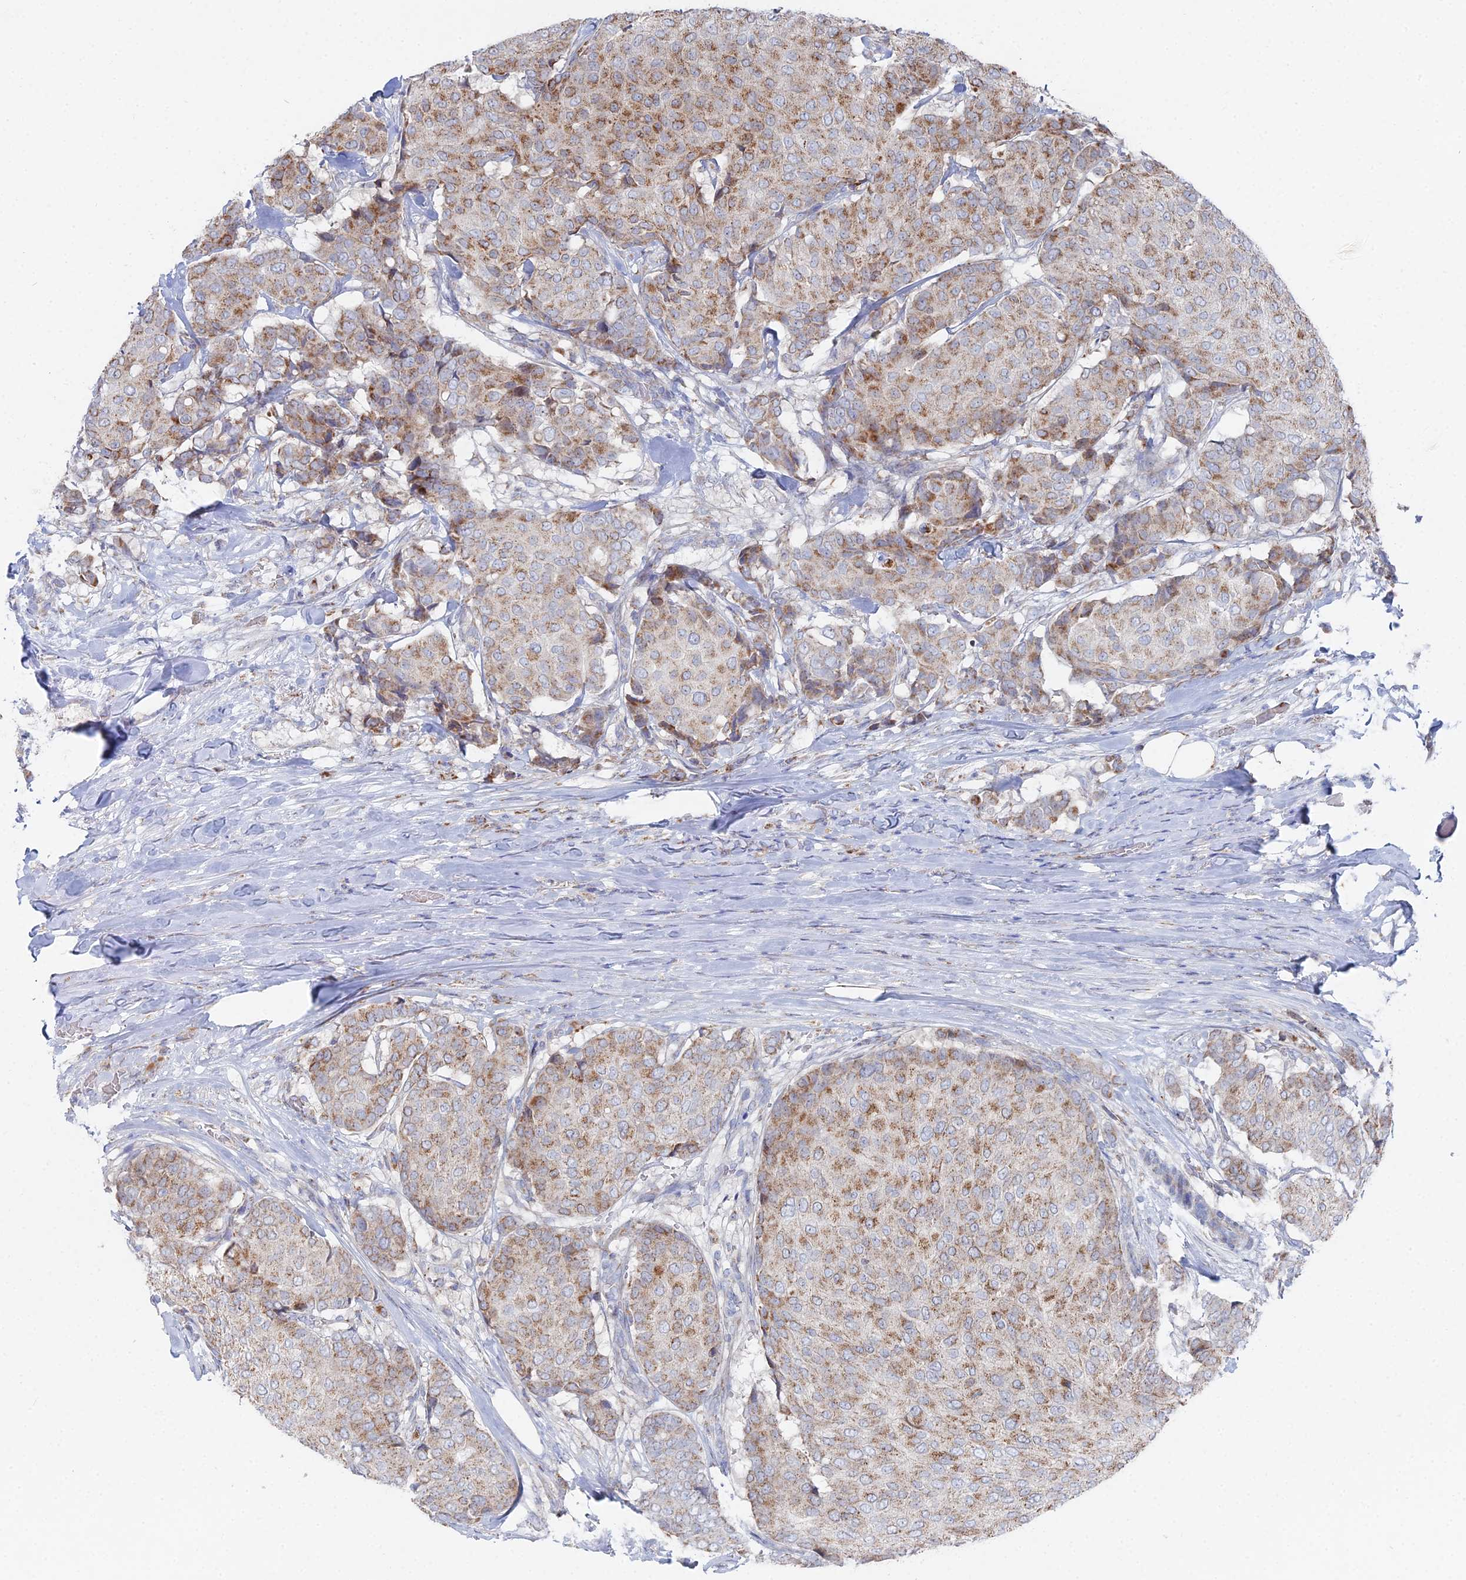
{"staining": {"intensity": "moderate", "quantity": ">75%", "location": "cytoplasmic/membranous"}, "tissue": "breast cancer", "cell_type": "Tumor cells", "image_type": "cancer", "snomed": [{"axis": "morphology", "description": "Duct carcinoma"}, {"axis": "topography", "description": "Breast"}], "caption": "The micrograph displays a brown stain indicating the presence of a protein in the cytoplasmic/membranous of tumor cells in invasive ductal carcinoma (breast). The staining was performed using DAB to visualize the protein expression in brown, while the nuclei were stained in blue with hematoxylin (Magnification: 20x).", "gene": "MPC1", "patient": {"sex": "female", "age": 75}}